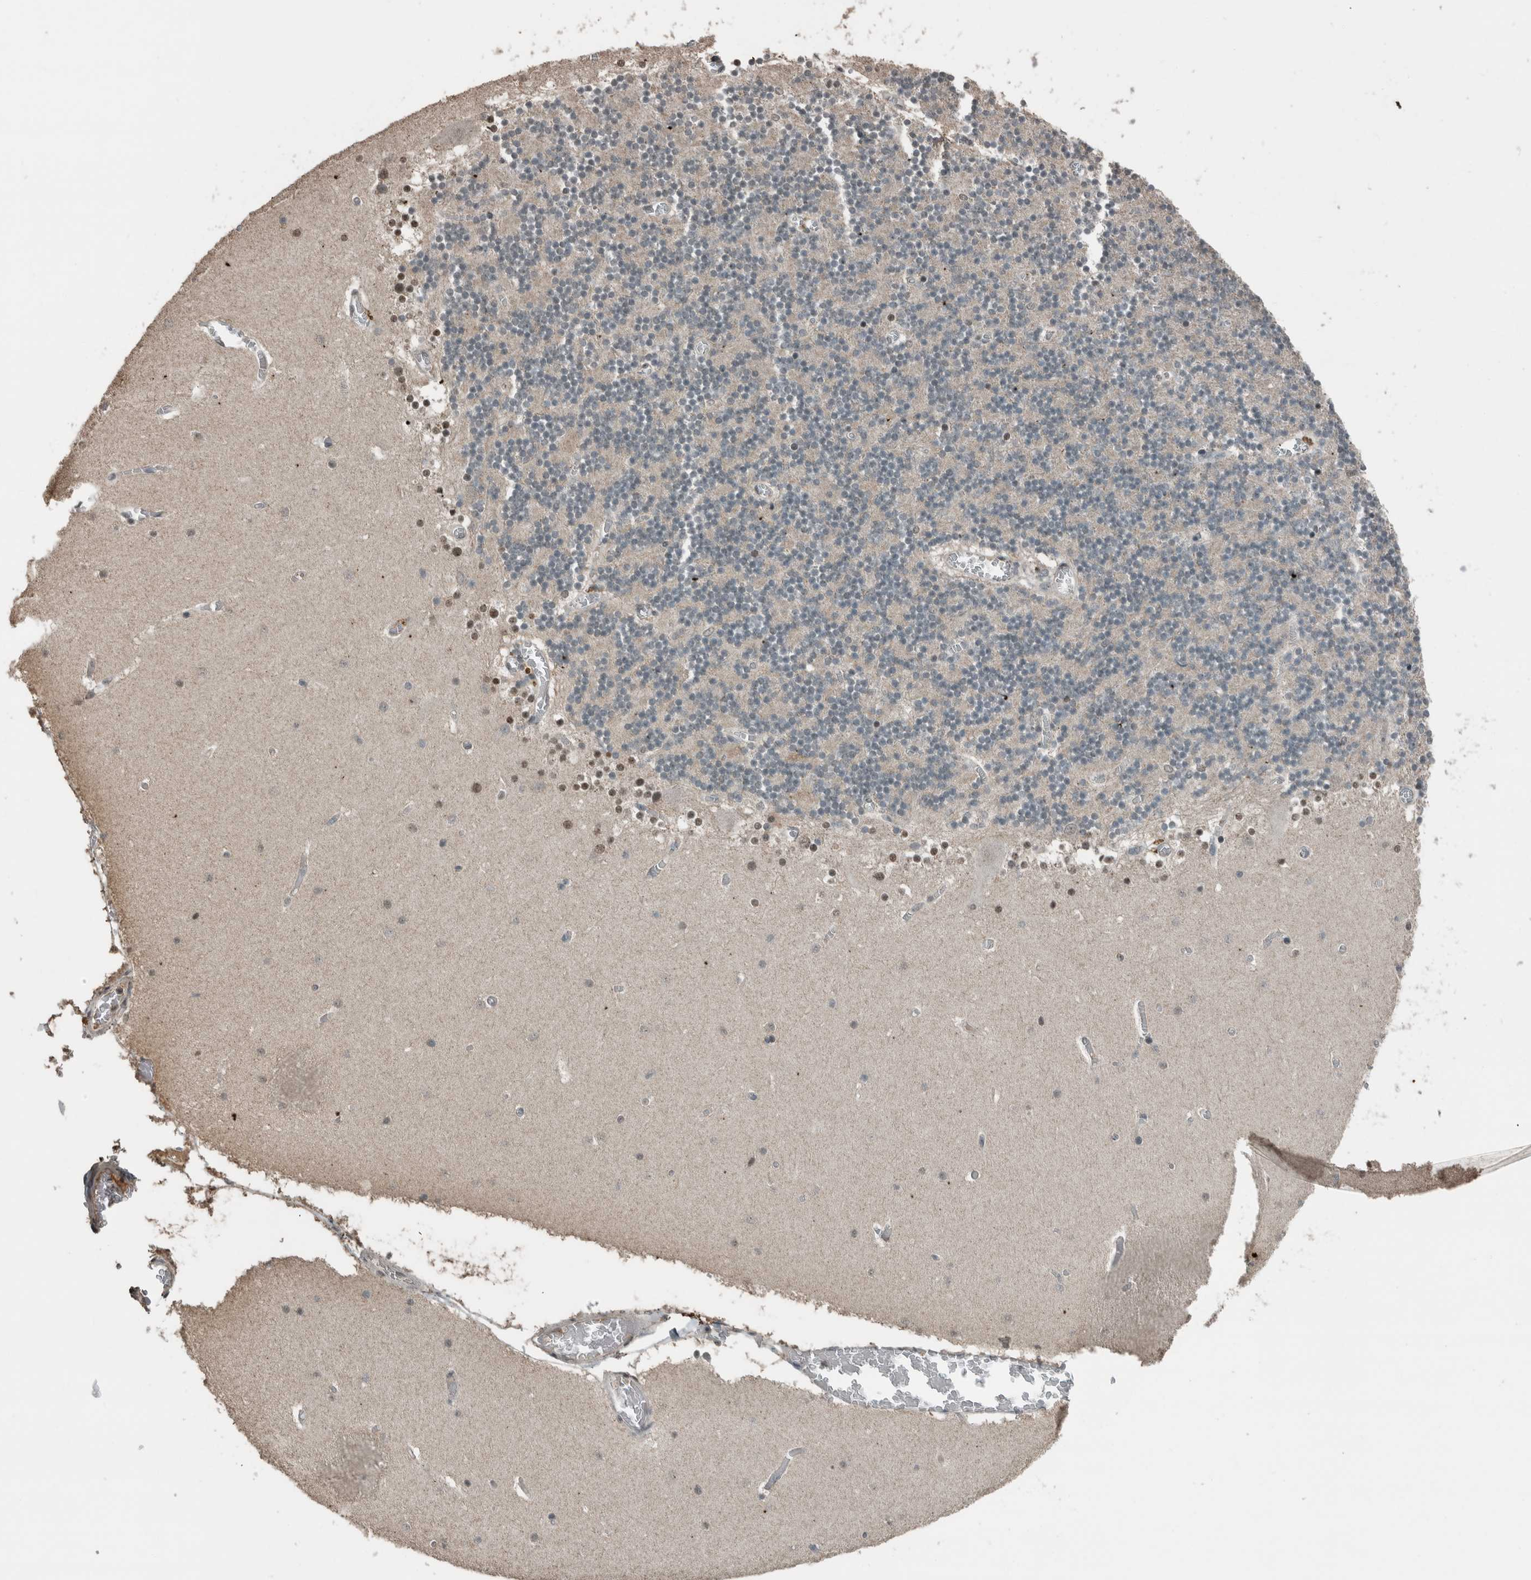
{"staining": {"intensity": "moderate", "quantity": "<25%", "location": "nuclear"}, "tissue": "cerebellum", "cell_type": "Cells in granular layer", "image_type": "normal", "snomed": [{"axis": "morphology", "description": "Normal tissue, NOS"}, {"axis": "topography", "description": "Cerebellum"}], "caption": "A brown stain labels moderate nuclear expression of a protein in cells in granular layer of benign cerebellum. (Brightfield microscopy of DAB IHC at high magnification).", "gene": "ZNF24", "patient": {"sex": "female", "age": 28}}